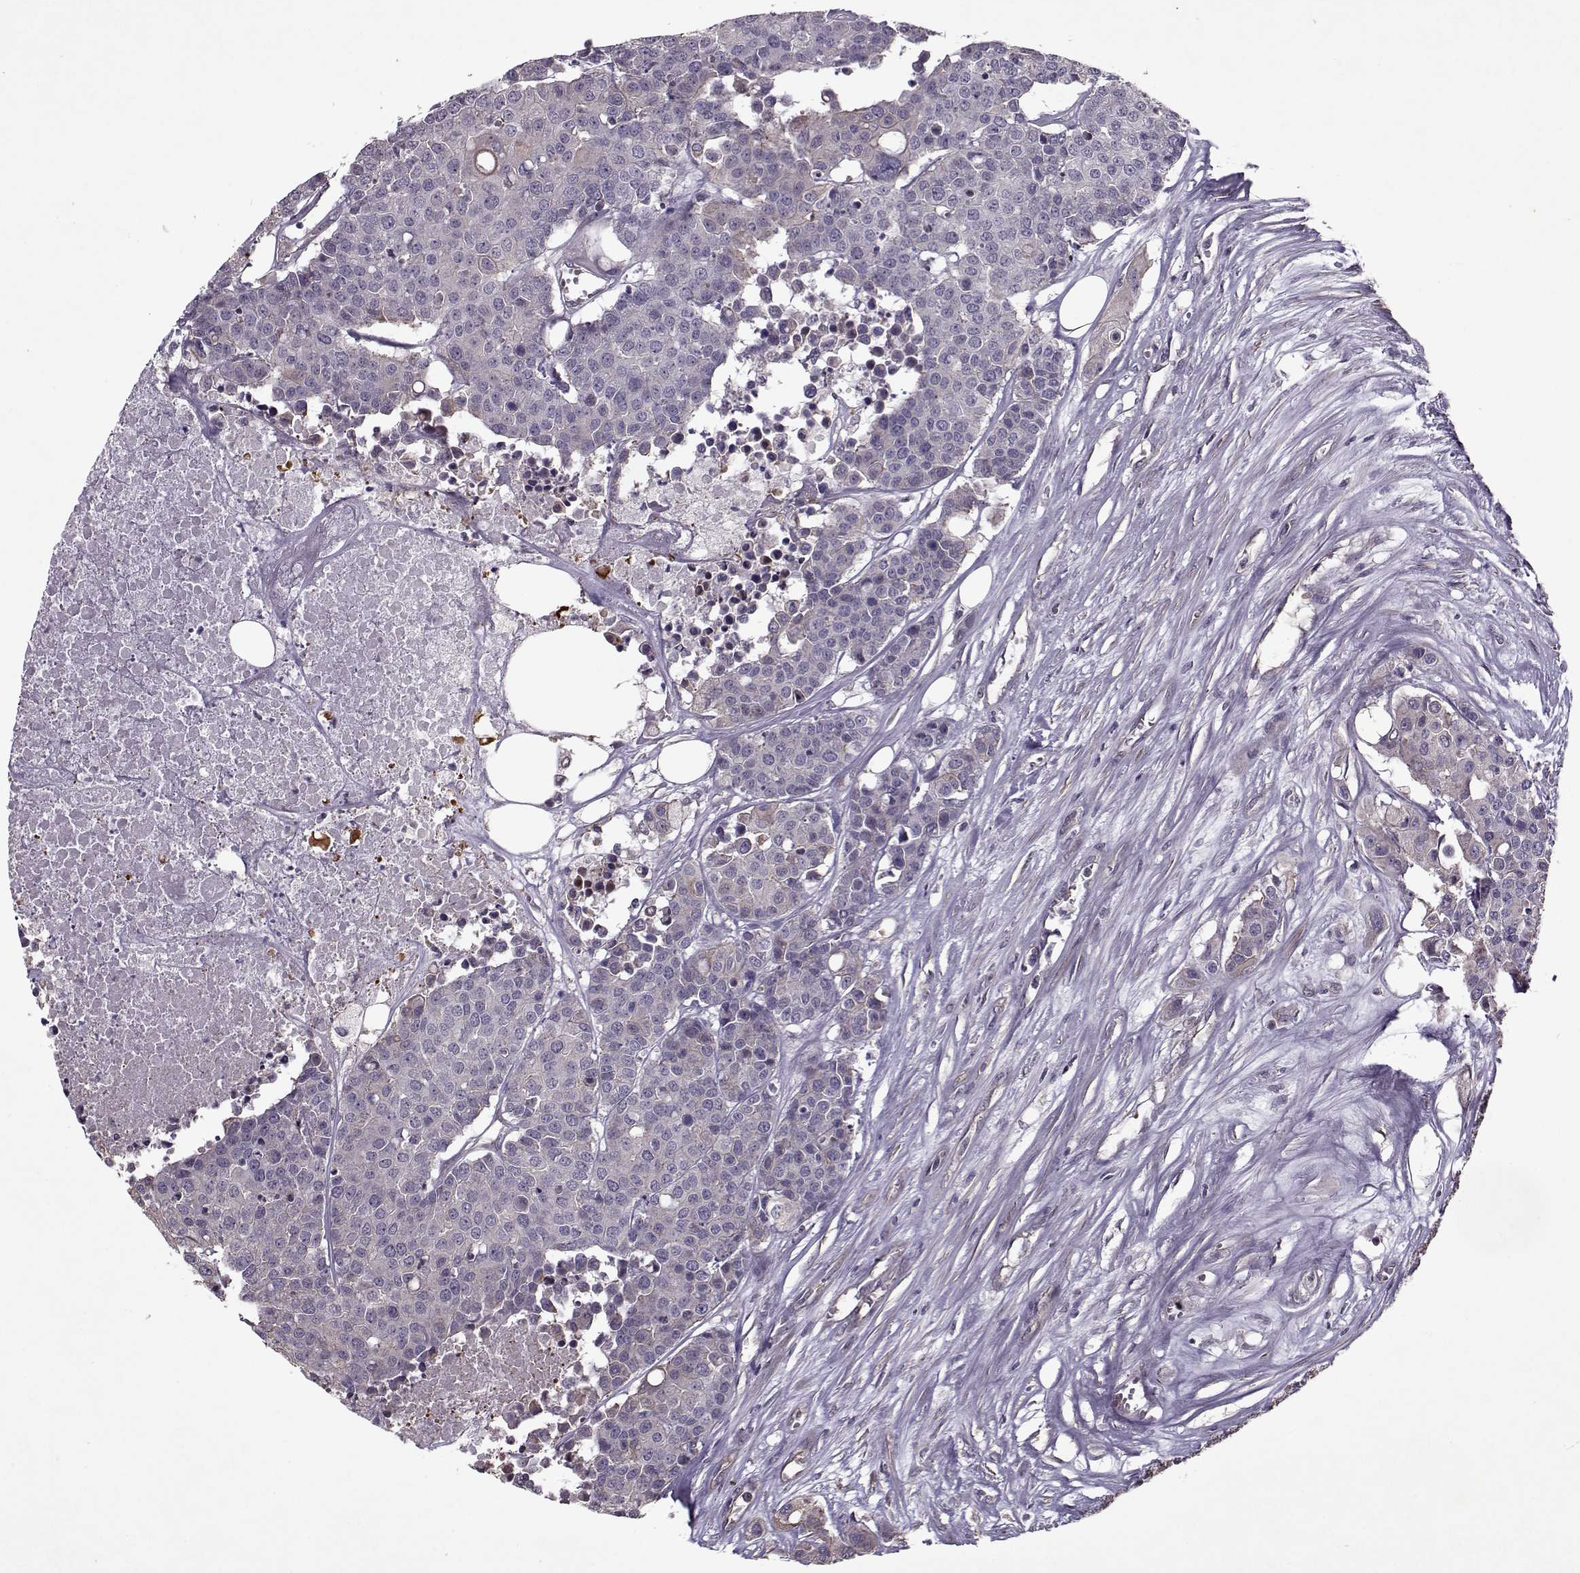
{"staining": {"intensity": "negative", "quantity": "none", "location": "none"}, "tissue": "carcinoid", "cell_type": "Tumor cells", "image_type": "cancer", "snomed": [{"axis": "morphology", "description": "Carcinoid, malignant, NOS"}, {"axis": "topography", "description": "Colon"}], "caption": "DAB (3,3'-diaminobenzidine) immunohistochemical staining of human malignant carcinoid demonstrates no significant expression in tumor cells.", "gene": "KRT9", "patient": {"sex": "male", "age": 81}}